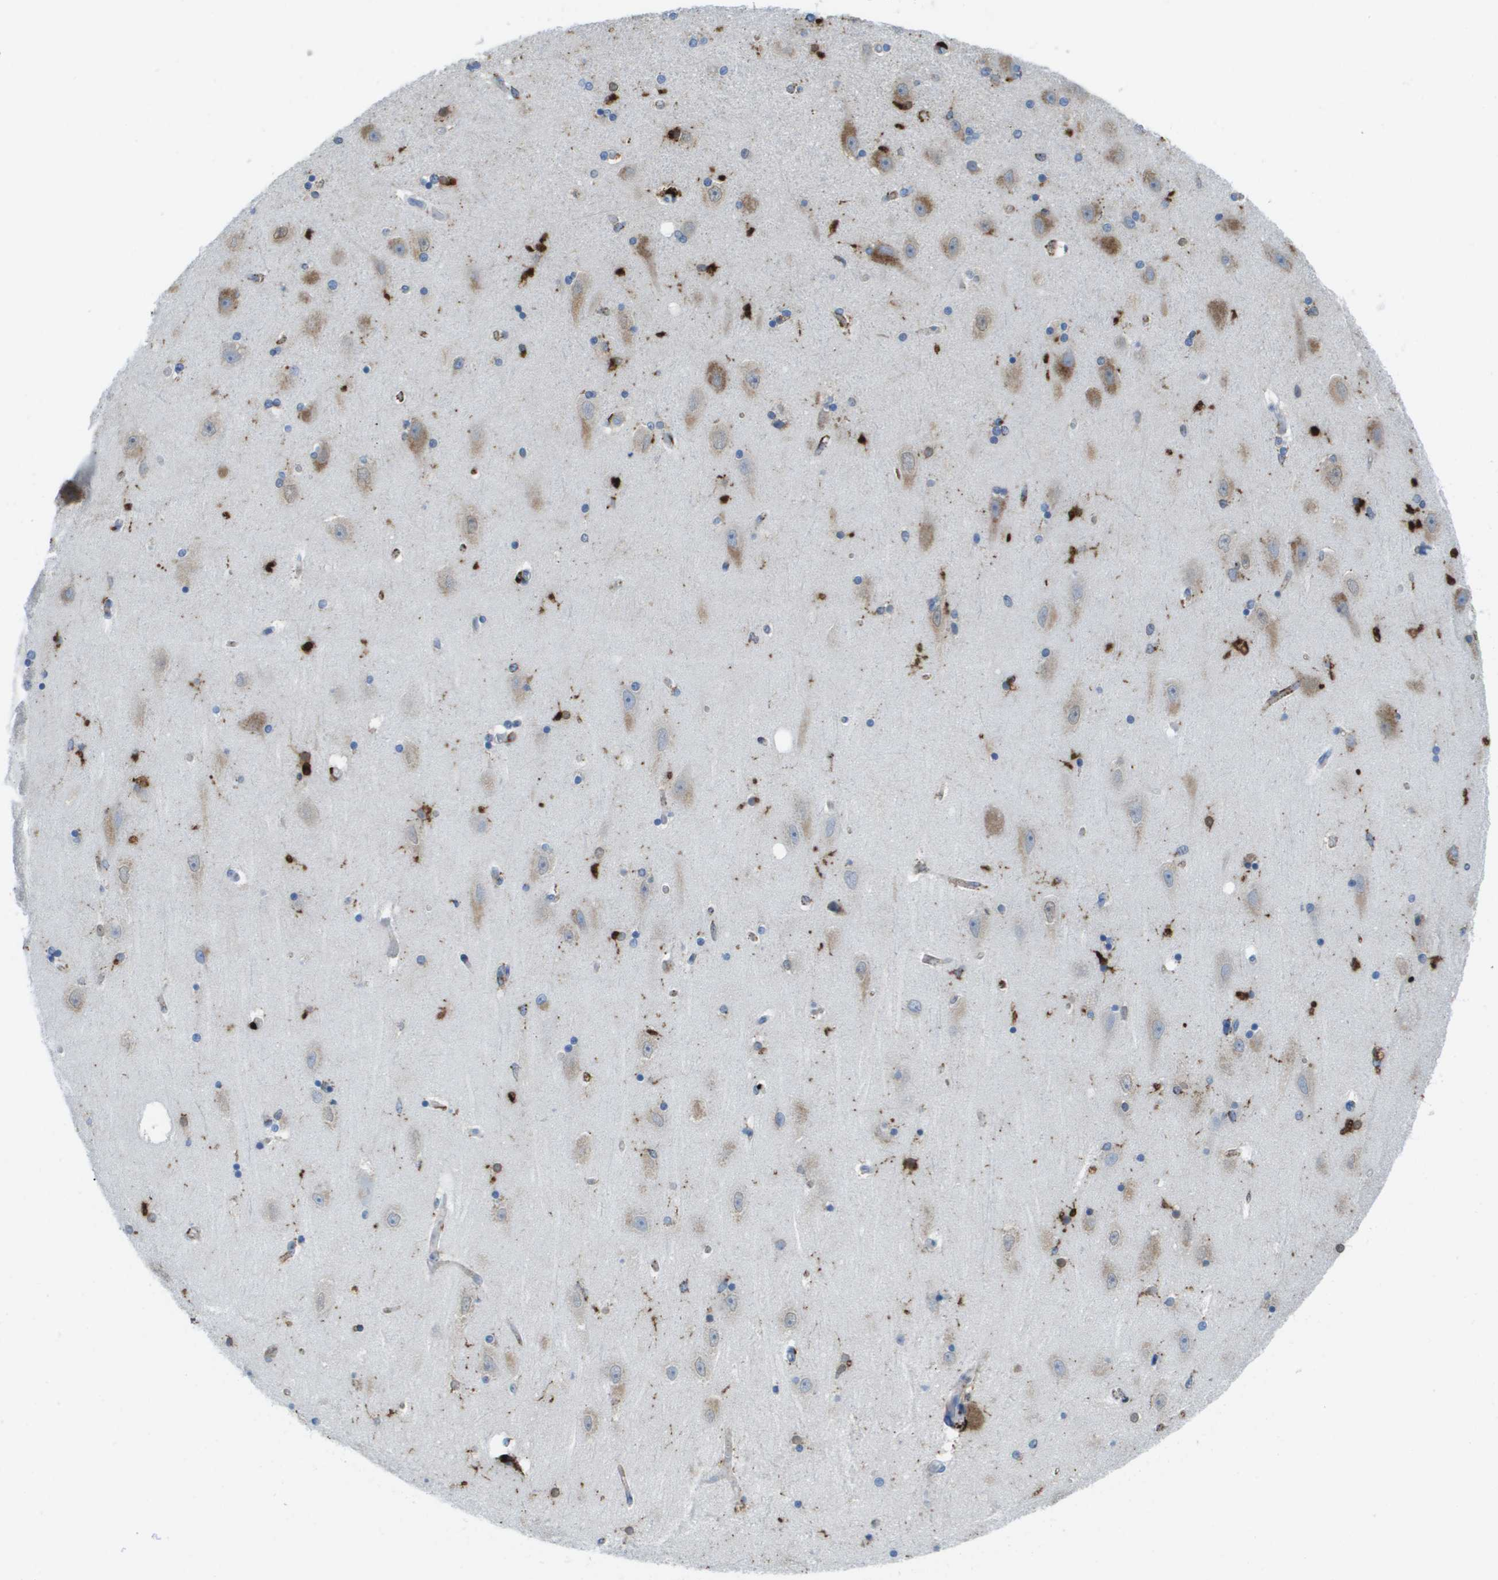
{"staining": {"intensity": "strong", "quantity": "<25%", "location": "cytoplasmic/membranous"}, "tissue": "hippocampus", "cell_type": "Glial cells", "image_type": "normal", "snomed": [{"axis": "morphology", "description": "Normal tissue, NOS"}, {"axis": "topography", "description": "Hippocampus"}], "caption": "A brown stain labels strong cytoplasmic/membranous expression of a protein in glial cells of benign hippocampus. The staining was performed using DAB, with brown indicating positive protein expression. Nuclei are stained blue with hematoxylin.", "gene": "PRCP", "patient": {"sex": "female", "age": 54}}